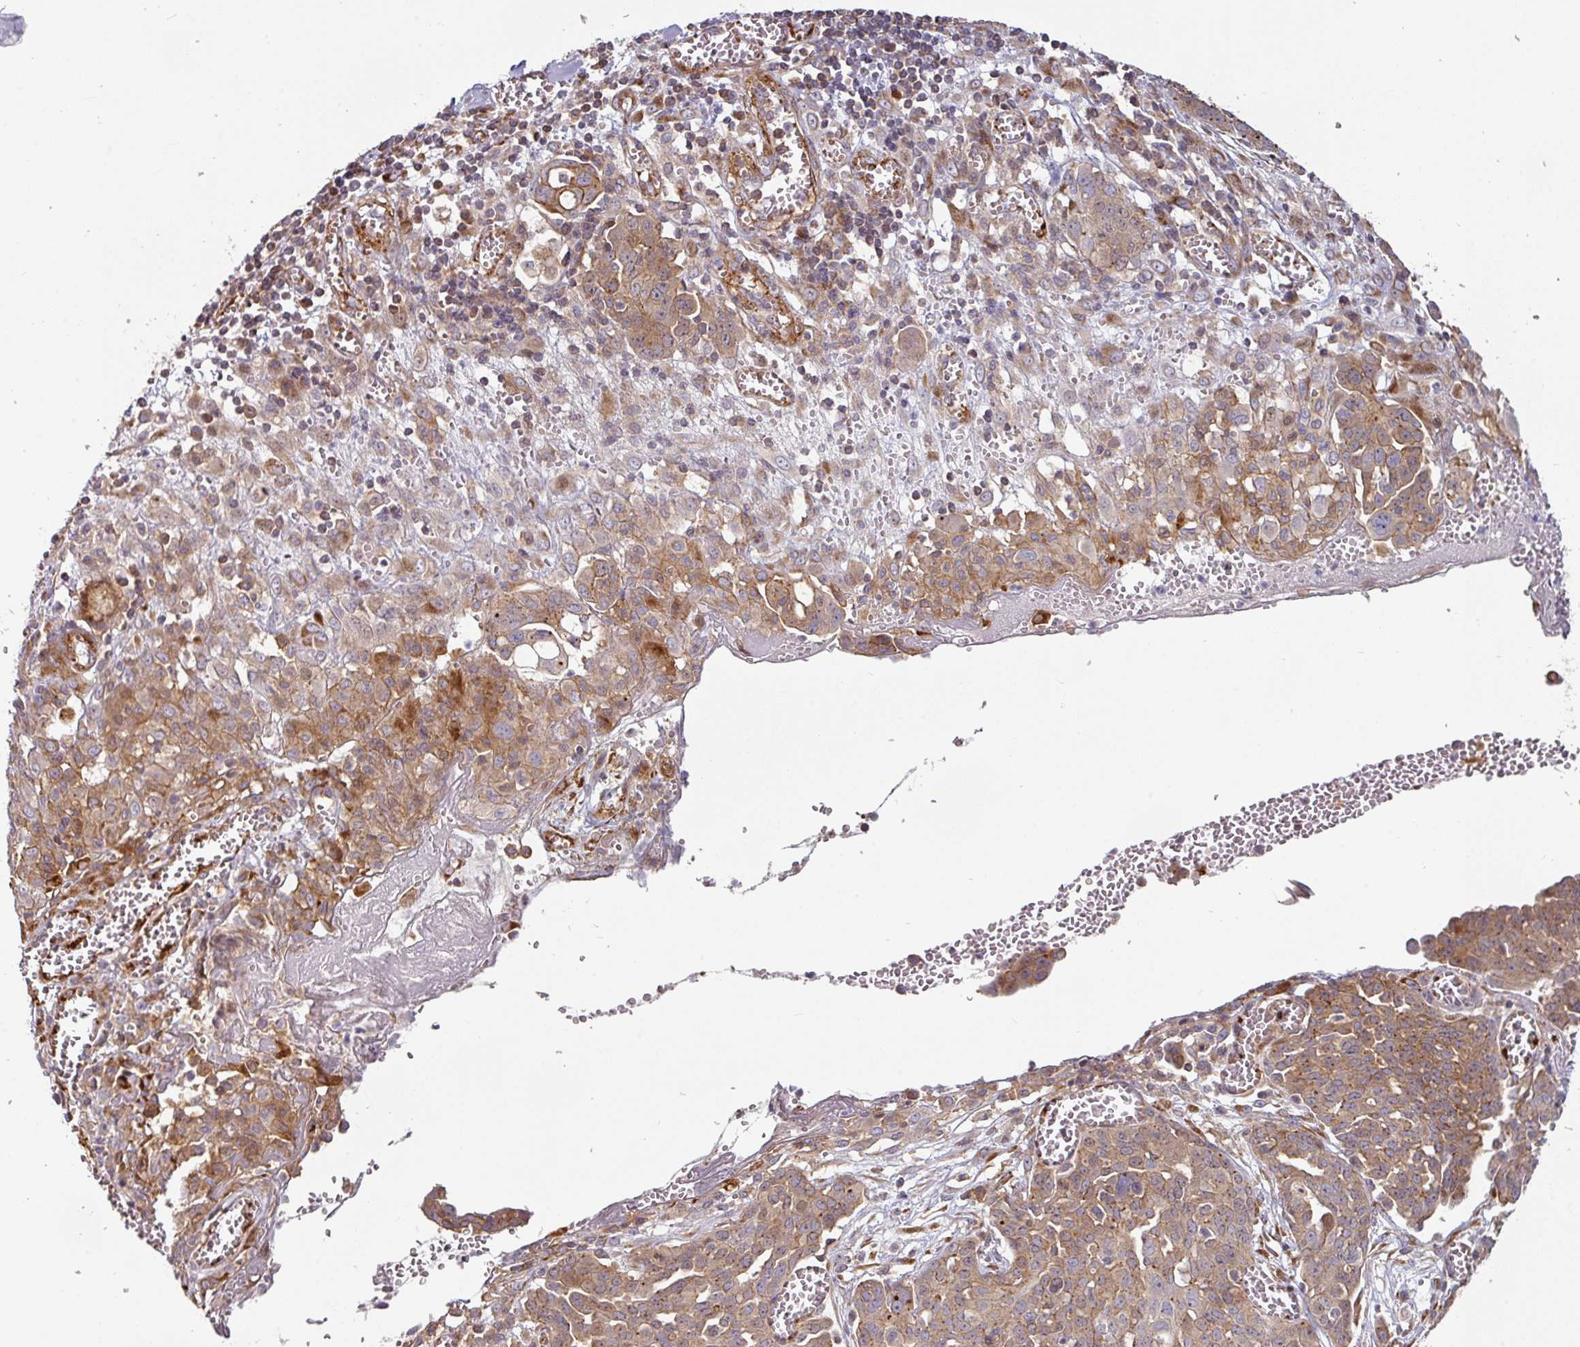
{"staining": {"intensity": "moderate", "quantity": ">75%", "location": "cytoplasmic/membranous"}, "tissue": "ovarian cancer", "cell_type": "Tumor cells", "image_type": "cancer", "snomed": [{"axis": "morphology", "description": "Cystadenocarcinoma, serous, NOS"}, {"axis": "topography", "description": "Soft tissue"}, {"axis": "topography", "description": "Ovary"}], "caption": "IHC photomicrograph of neoplastic tissue: ovarian serous cystadenocarcinoma stained using immunohistochemistry demonstrates medium levels of moderate protein expression localized specifically in the cytoplasmic/membranous of tumor cells, appearing as a cytoplasmic/membranous brown color.", "gene": "CASP2", "patient": {"sex": "female", "age": 57}}